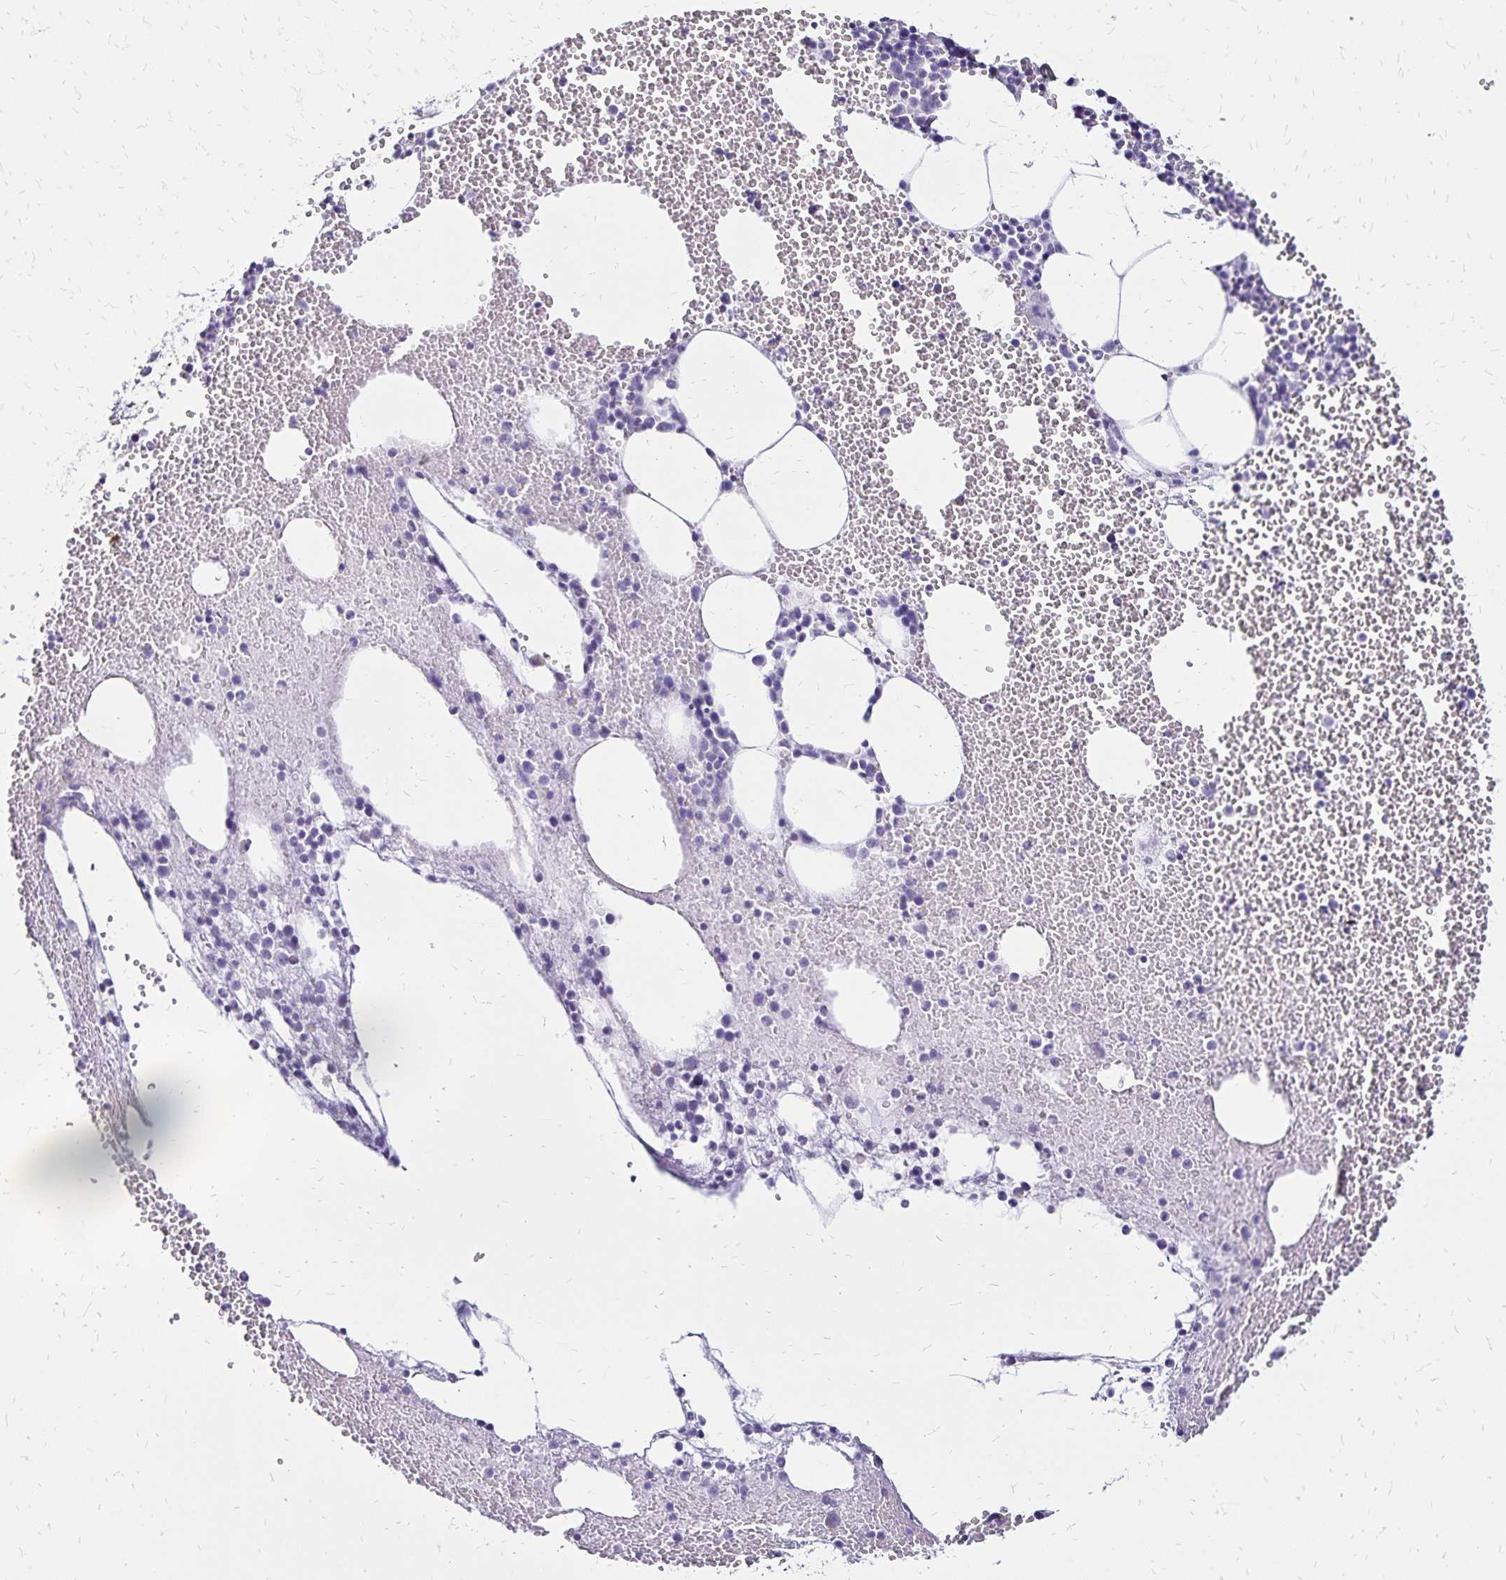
{"staining": {"intensity": "negative", "quantity": "none", "location": "none"}, "tissue": "bone marrow", "cell_type": "Hematopoietic cells", "image_type": "normal", "snomed": [{"axis": "morphology", "description": "Normal tissue, NOS"}, {"axis": "topography", "description": "Bone marrow"}], "caption": "Protein analysis of benign bone marrow displays no significant staining in hematopoietic cells. (IHC, brightfield microscopy, high magnification).", "gene": "LIN28B", "patient": {"sex": "female", "age": 80}}